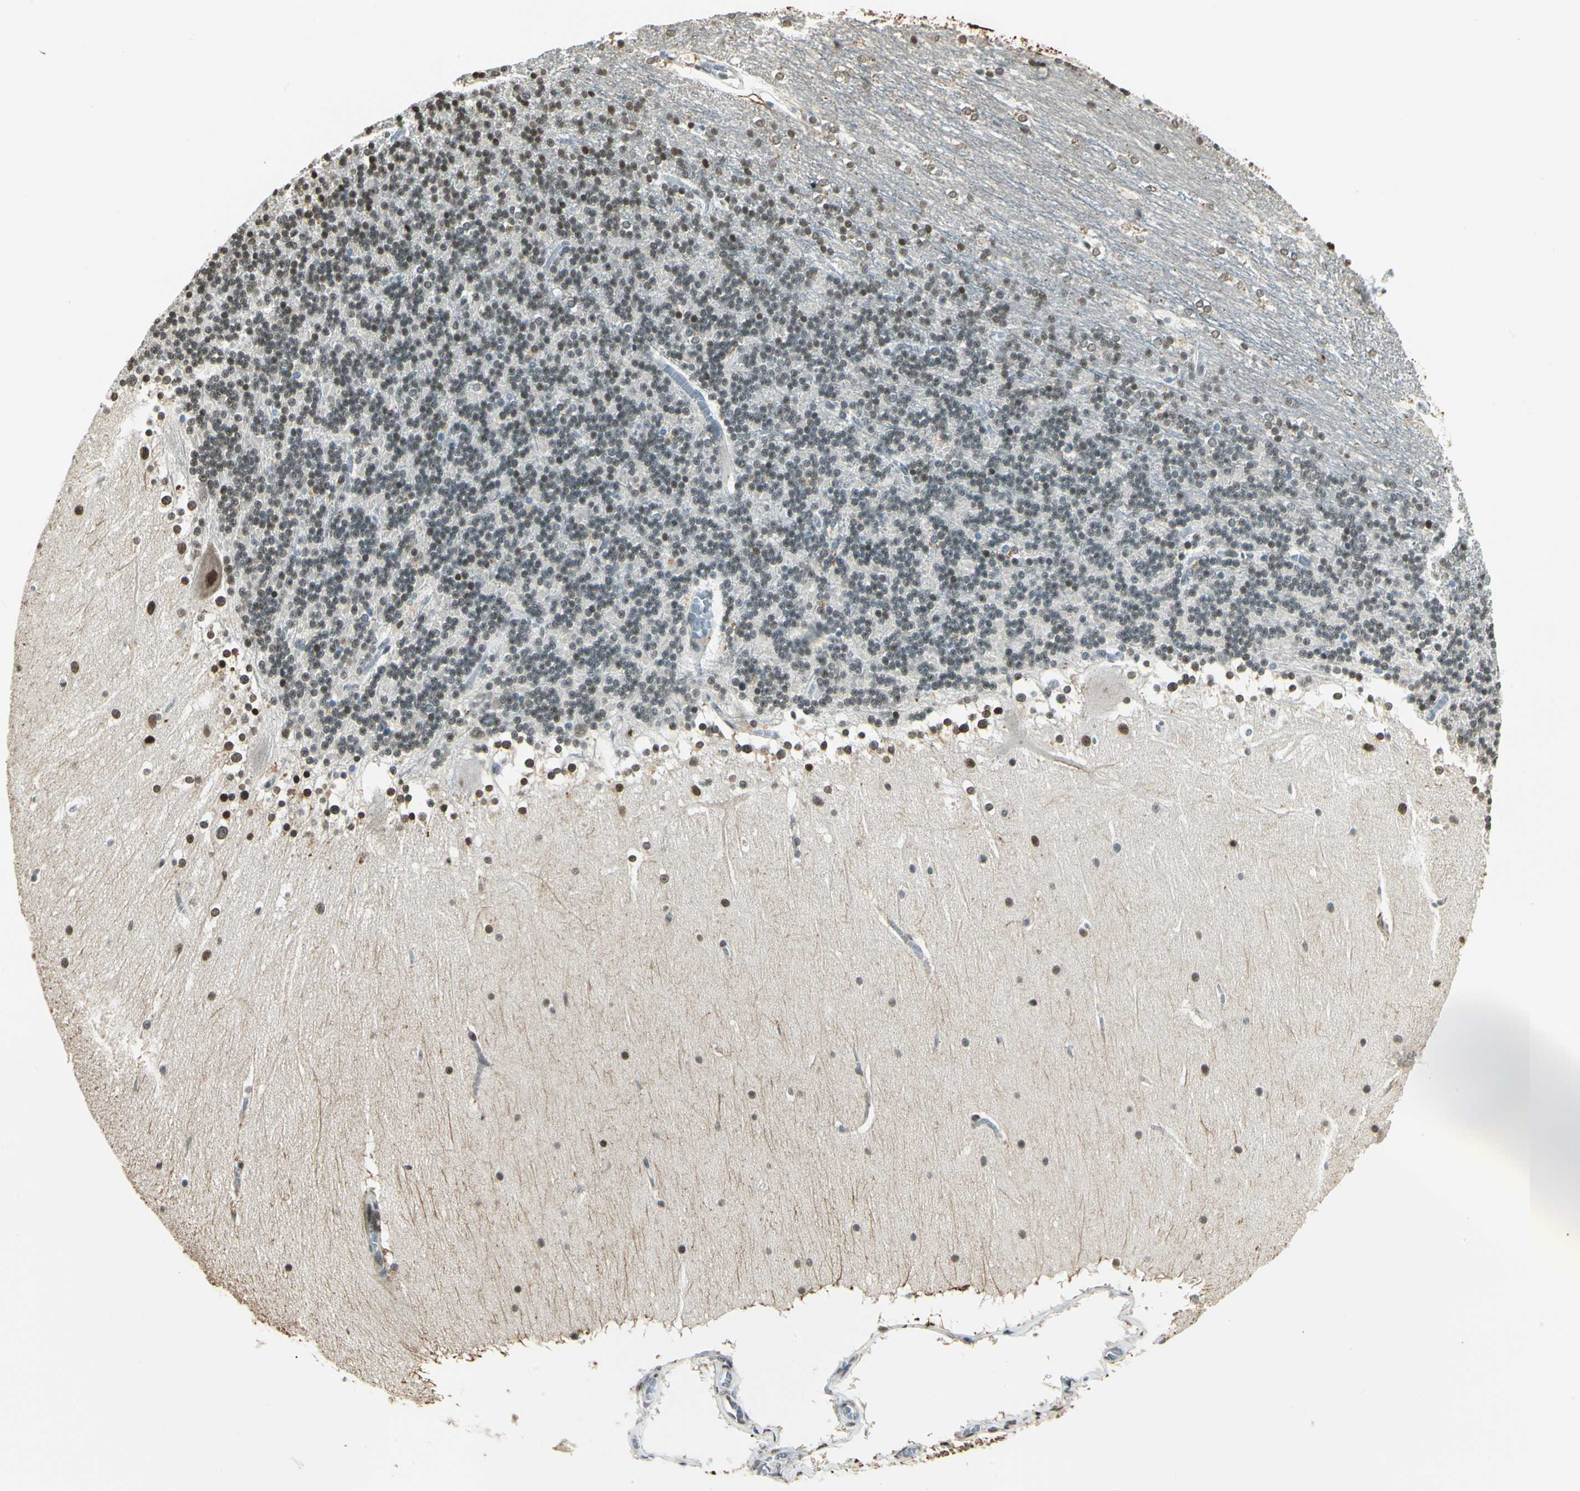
{"staining": {"intensity": "moderate", "quantity": "25%-75%", "location": "nuclear"}, "tissue": "cerebellum", "cell_type": "Cells in granular layer", "image_type": "normal", "snomed": [{"axis": "morphology", "description": "Normal tissue, NOS"}, {"axis": "topography", "description": "Cerebellum"}], "caption": "This image displays immunohistochemistry (IHC) staining of normal cerebellum, with medium moderate nuclear expression in approximately 25%-75% of cells in granular layer.", "gene": "FANCG", "patient": {"sex": "female", "age": 19}}